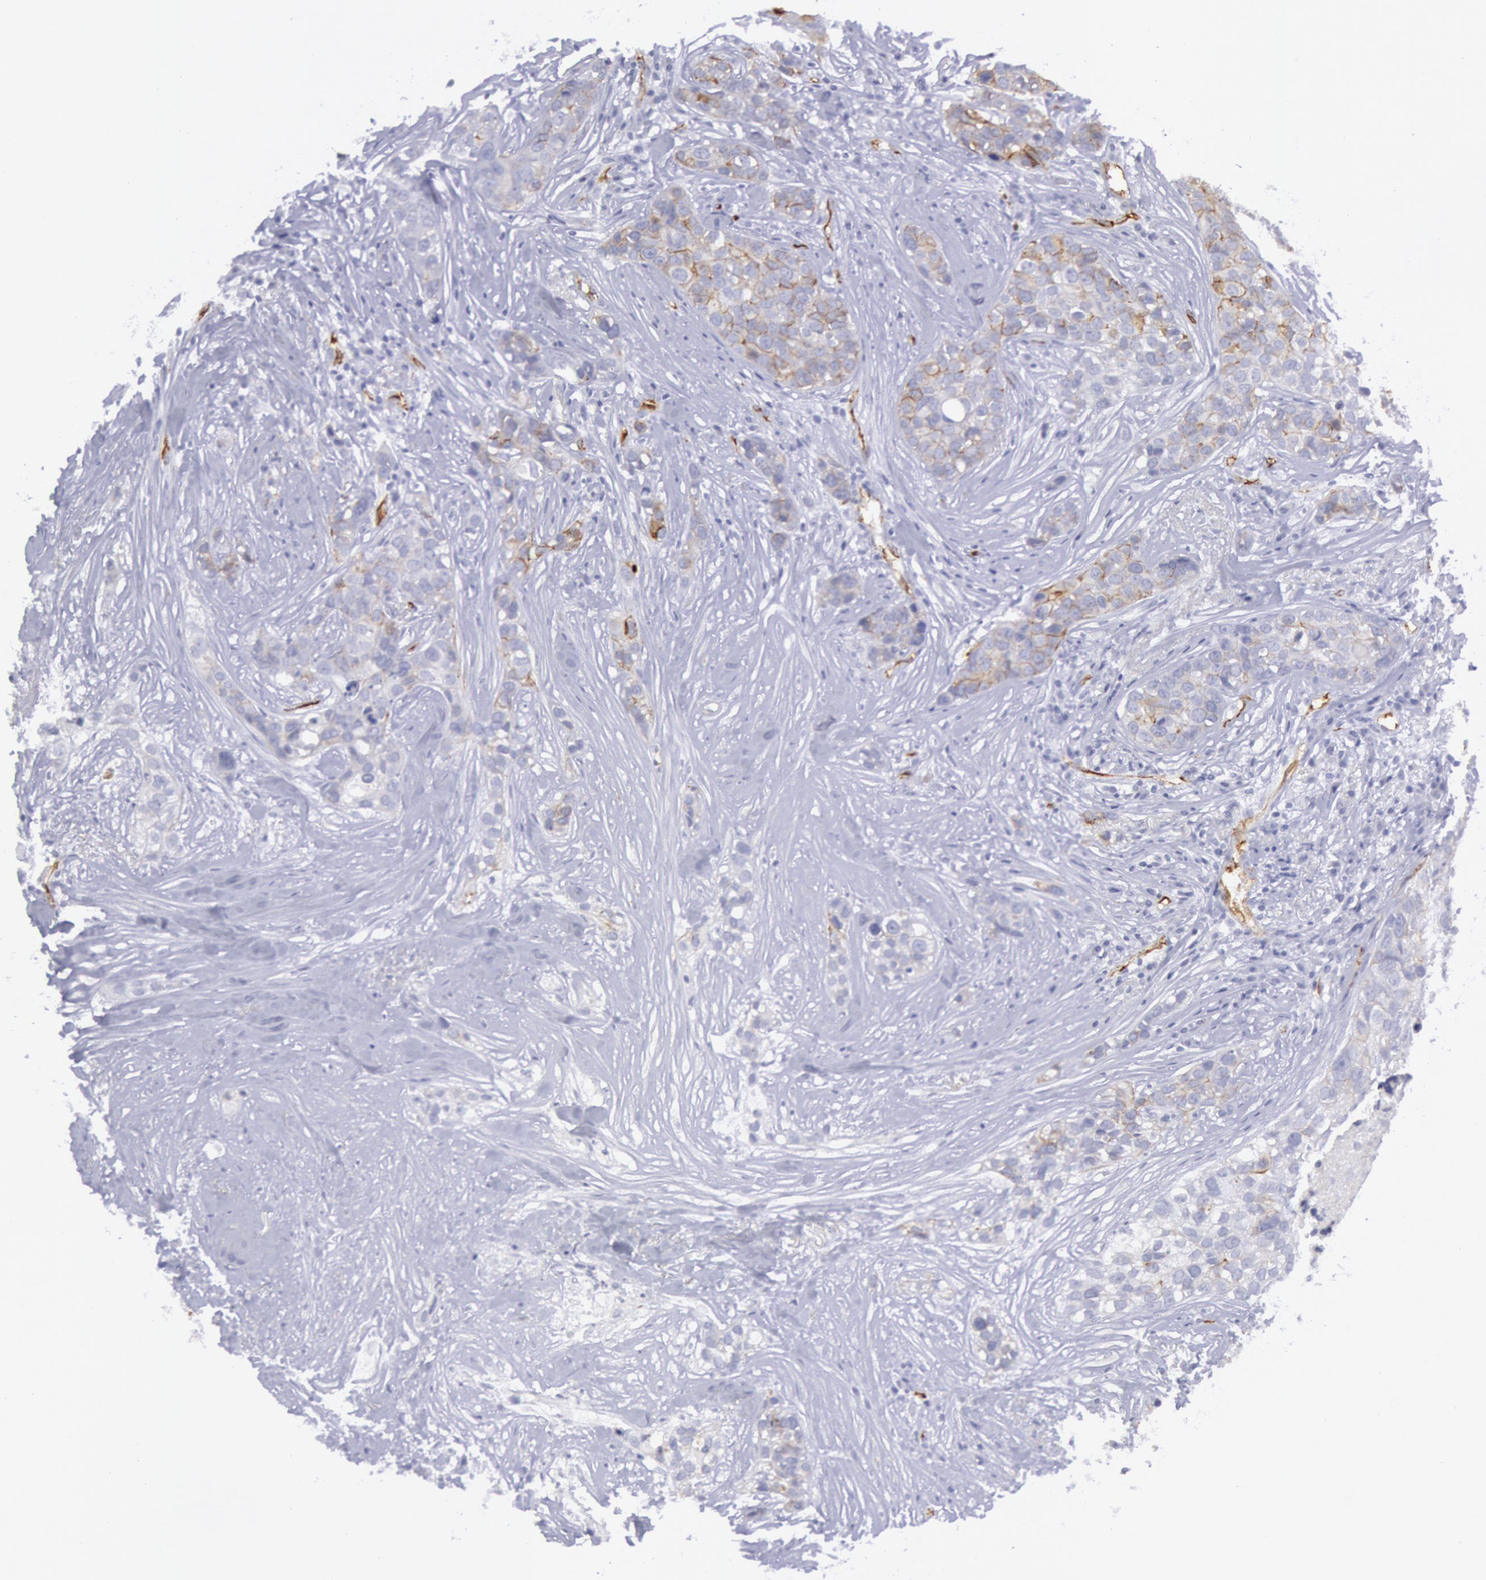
{"staining": {"intensity": "weak", "quantity": "<25%", "location": "cytoplasmic/membranous"}, "tissue": "breast cancer", "cell_type": "Tumor cells", "image_type": "cancer", "snomed": [{"axis": "morphology", "description": "Duct carcinoma"}, {"axis": "topography", "description": "Breast"}], "caption": "A high-resolution histopathology image shows IHC staining of invasive ductal carcinoma (breast), which shows no significant expression in tumor cells. (DAB (3,3'-diaminobenzidine) IHC with hematoxylin counter stain).", "gene": "CDH13", "patient": {"sex": "female", "age": 91}}